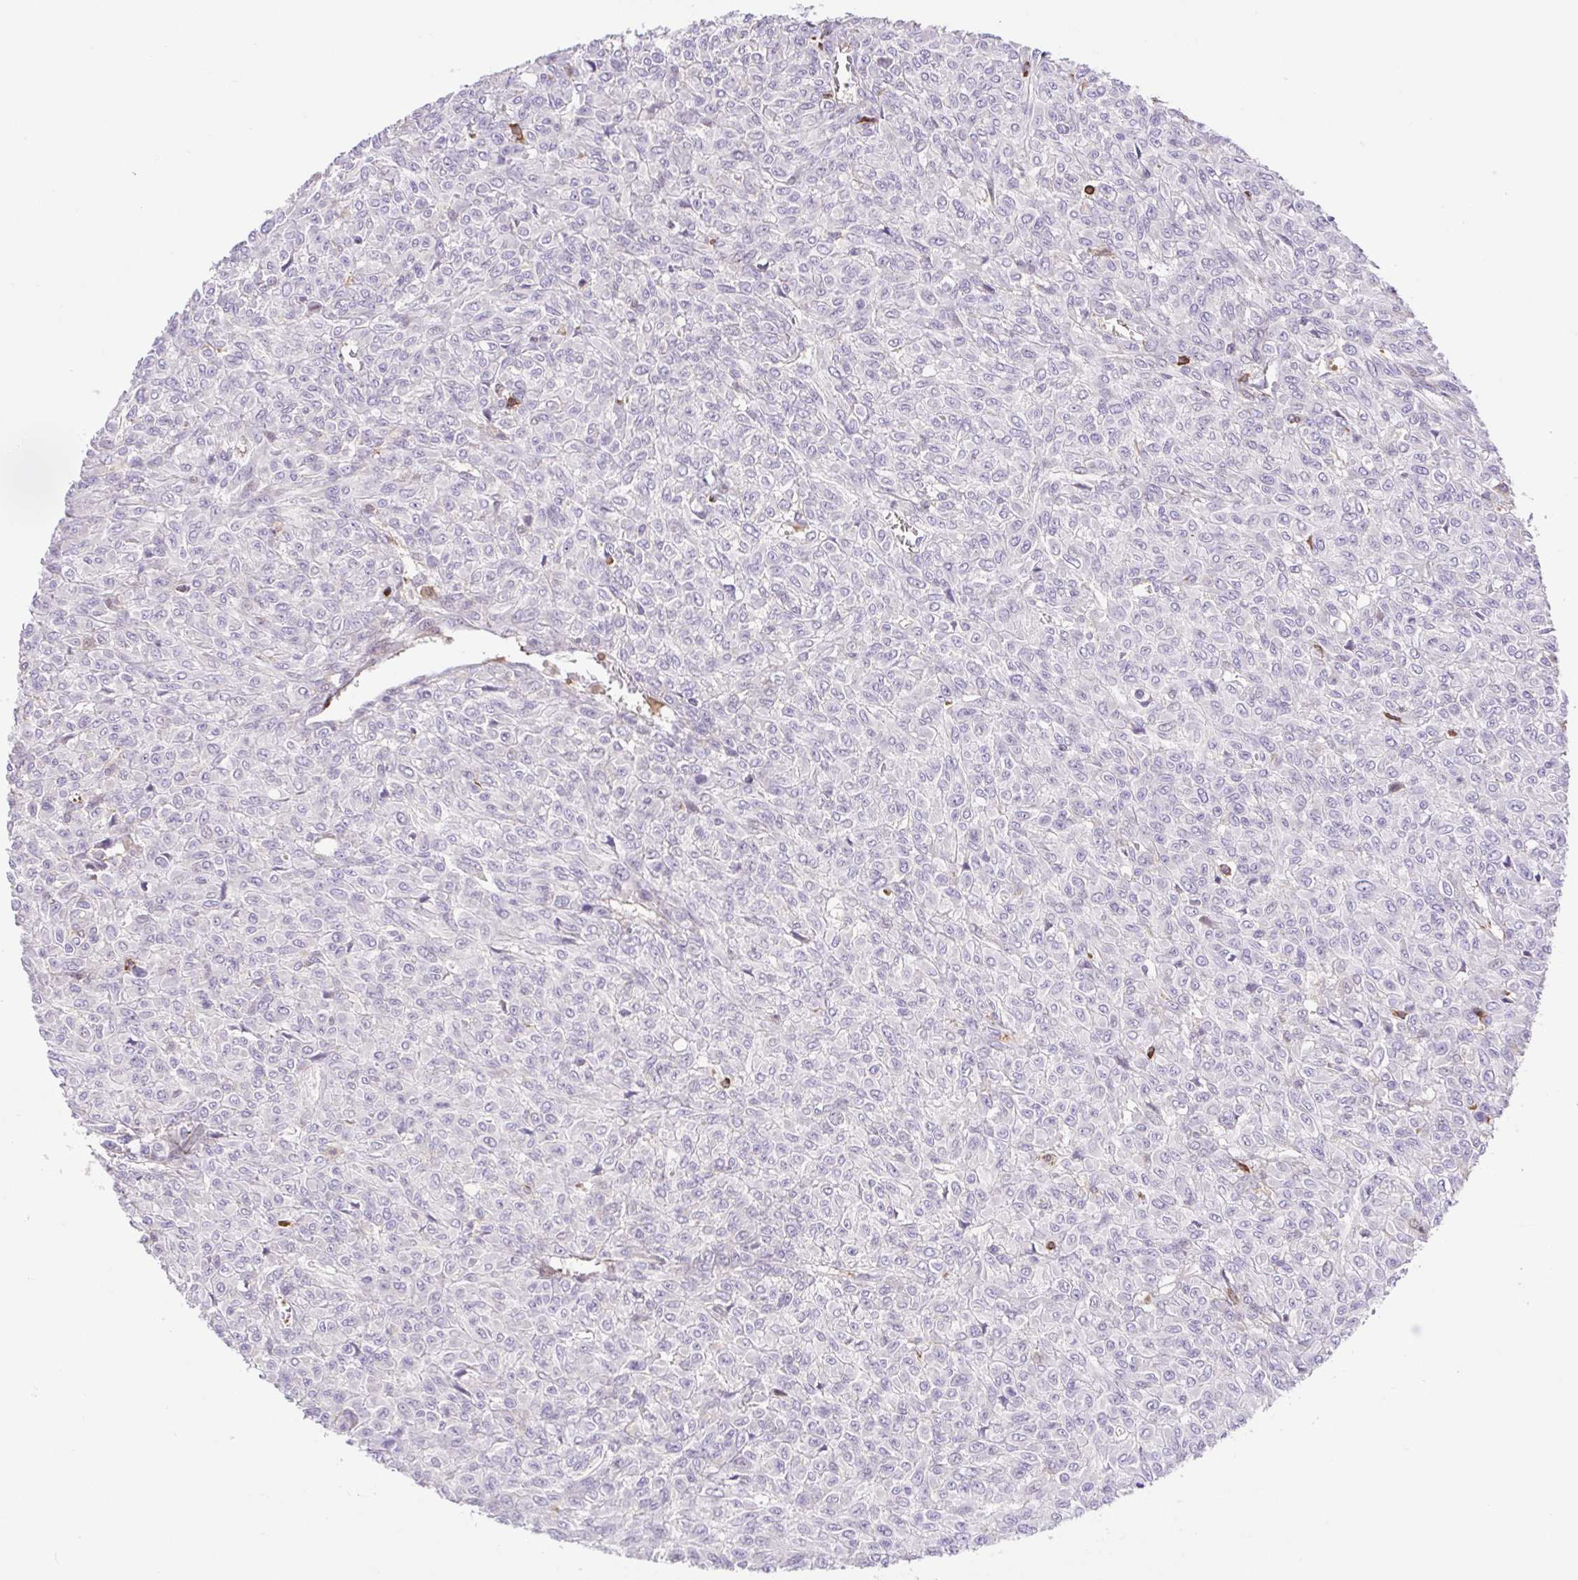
{"staining": {"intensity": "negative", "quantity": "none", "location": "none"}, "tissue": "renal cancer", "cell_type": "Tumor cells", "image_type": "cancer", "snomed": [{"axis": "morphology", "description": "Adenocarcinoma, NOS"}, {"axis": "topography", "description": "Kidney"}], "caption": "This image is of renal cancer stained with immunohistochemistry (IHC) to label a protein in brown with the nuclei are counter-stained blue. There is no staining in tumor cells. (DAB (3,3'-diaminobenzidine) immunohistochemistry (IHC), high magnification).", "gene": "TPRG1", "patient": {"sex": "male", "age": 58}}